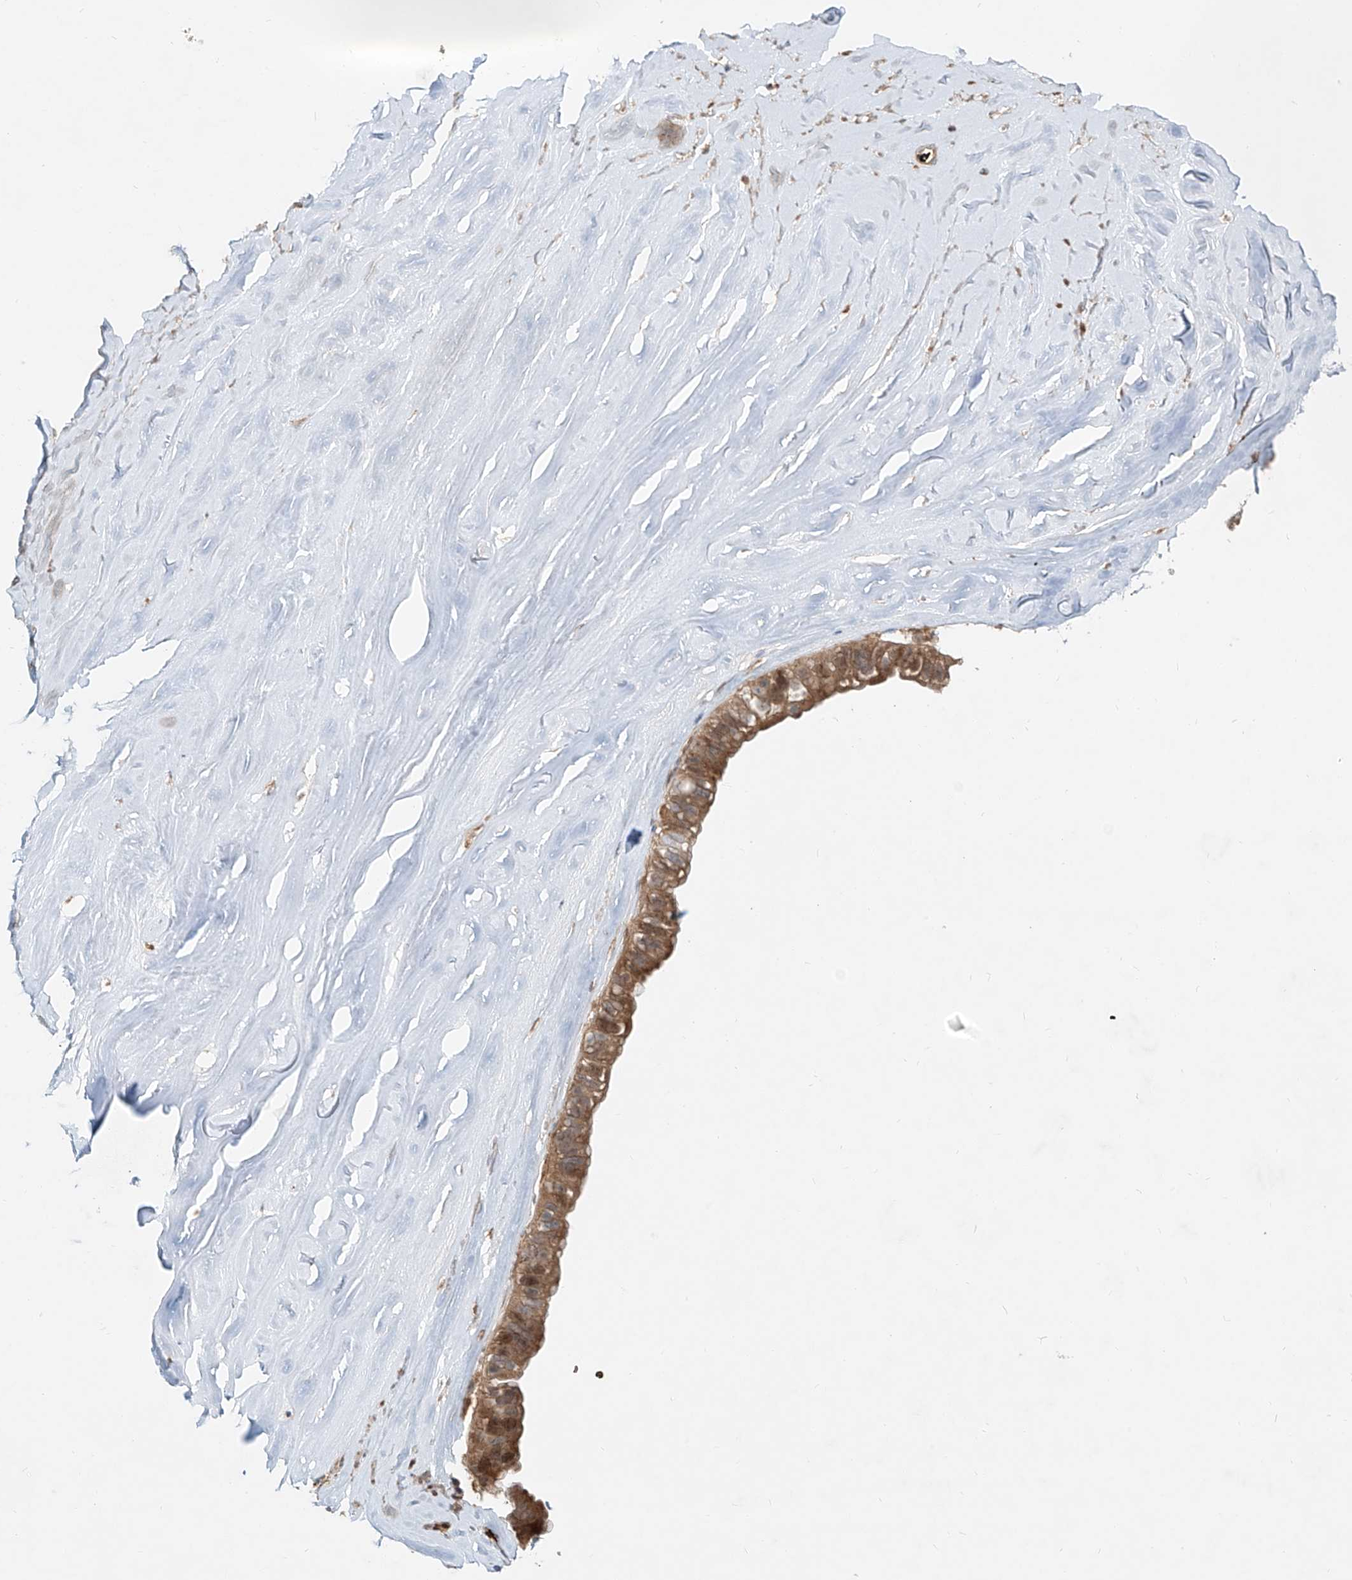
{"staining": {"intensity": "moderate", "quantity": ">75%", "location": "cytoplasmic/membranous,nuclear"}, "tissue": "ovarian cancer", "cell_type": "Tumor cells", "image_type": "cancer", "snomed": [{"axis": "morphology", "description": "Cystadenocarcinoma, mucinous, NOS"}, {"axis": "topography", "description": "Ovary"}], "caption": "This is an image of immunohistochemistry (IHC) staining of ovarian cancer, which shows moderate expression in the cytoplasmic/membranous and nuclear of tumor cells.", "gene": "FGD2", "patient": {"sex": "female", "age": 61}}